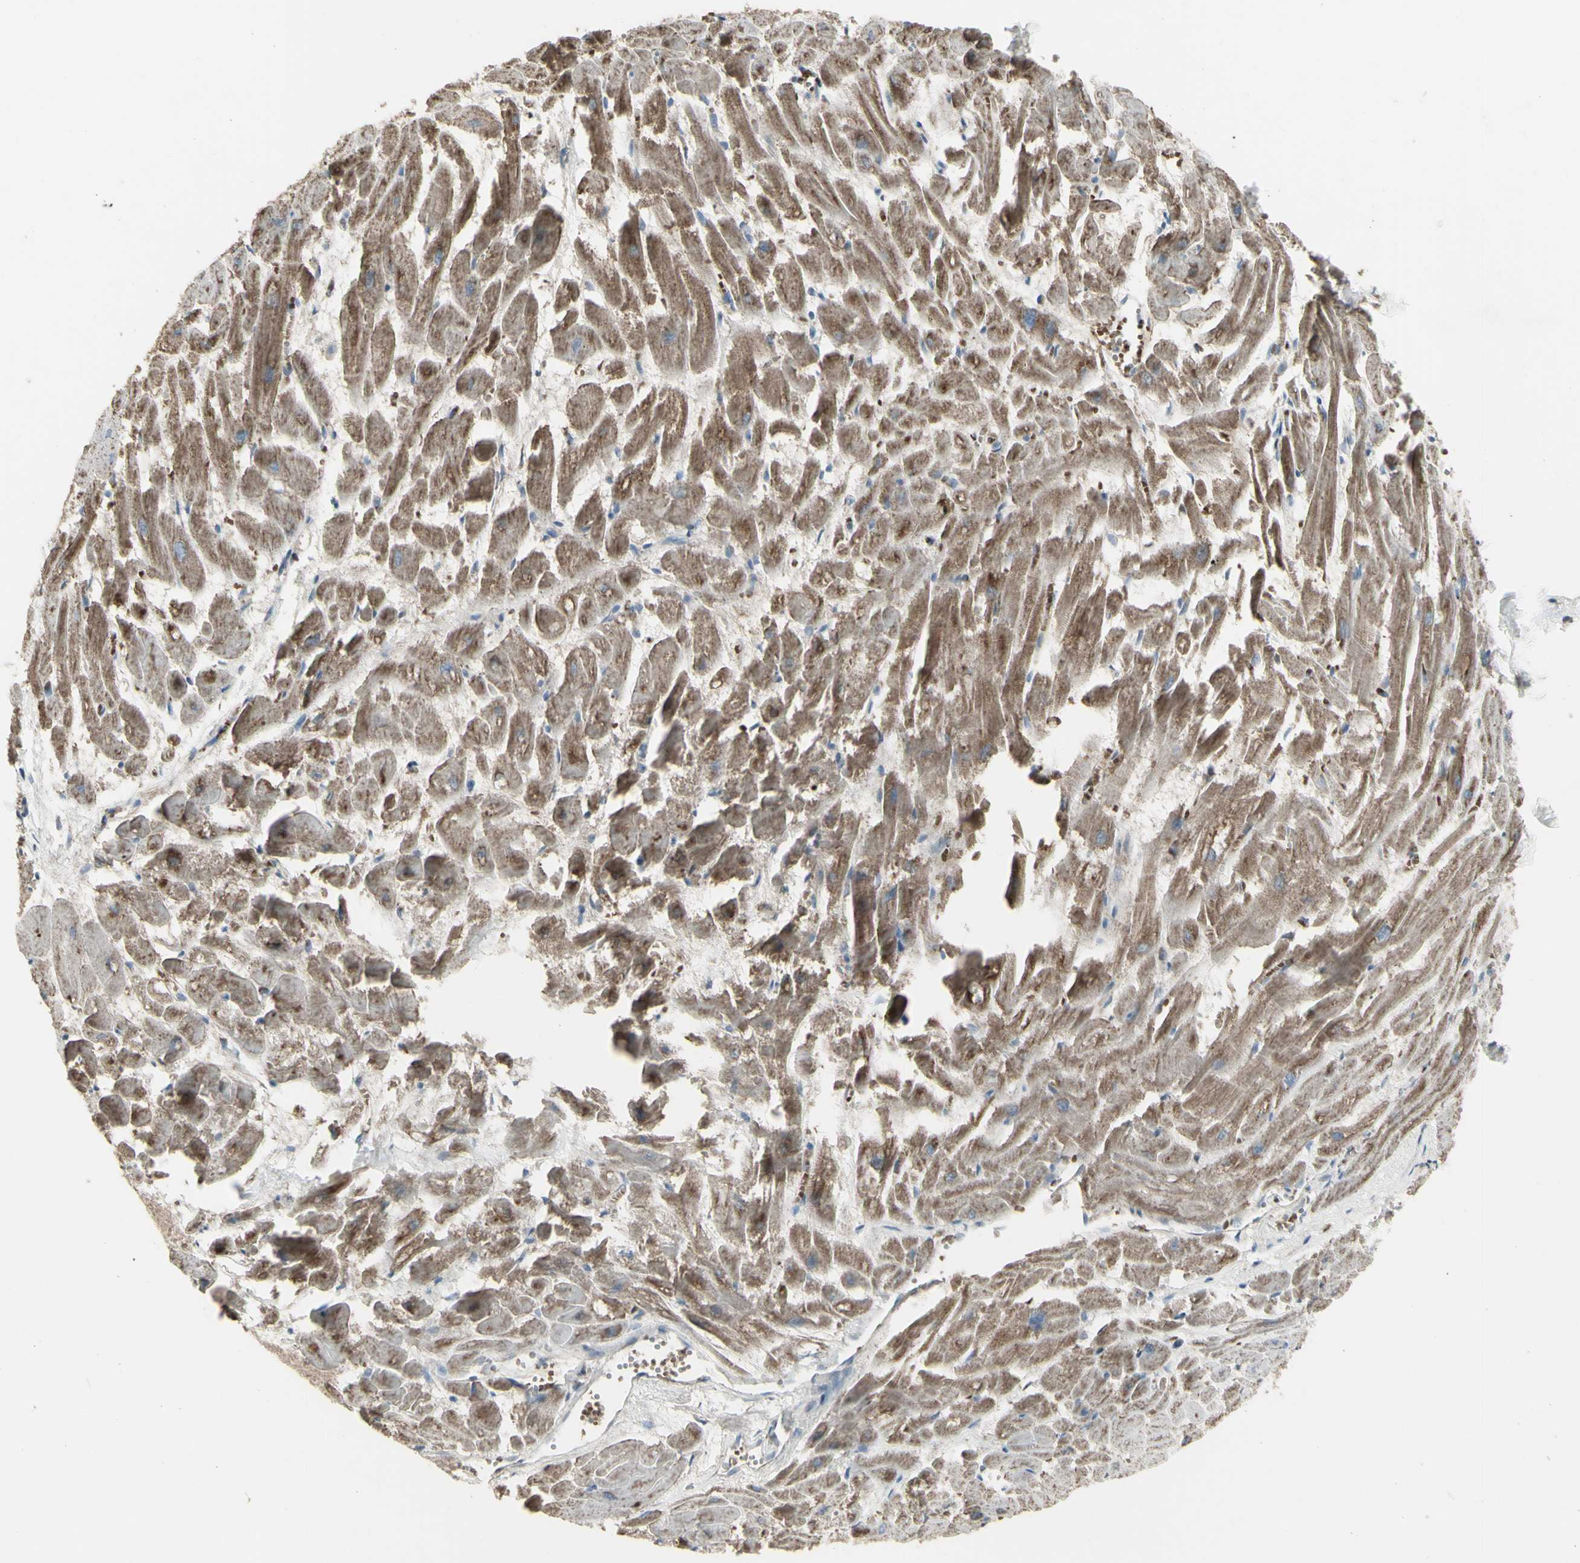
{"staining": {"intensity": "moderate", "quantity": ">75%", "location": "cytoplasmic/membranous"}, "tissue": "heart muscle", "cell_type": "Cardiomyocytes", "image_type": "normal", "snomed": [{"axis": "morphology", "description": "Normal tissue, NOS"}, {"axis": "topography", "description": "Heart"}], "caption": "This photomicrograph demonstrates normal heart muscle stained with immunohistochemistry to label a protein in brown. The cytoplasmic/membranous of cardiomyocytes show moderate positivity for the protein. Nuclei are counter-stained blue.", "gene": "SHC1", "patient": {"sex": "female", "age": 19}}